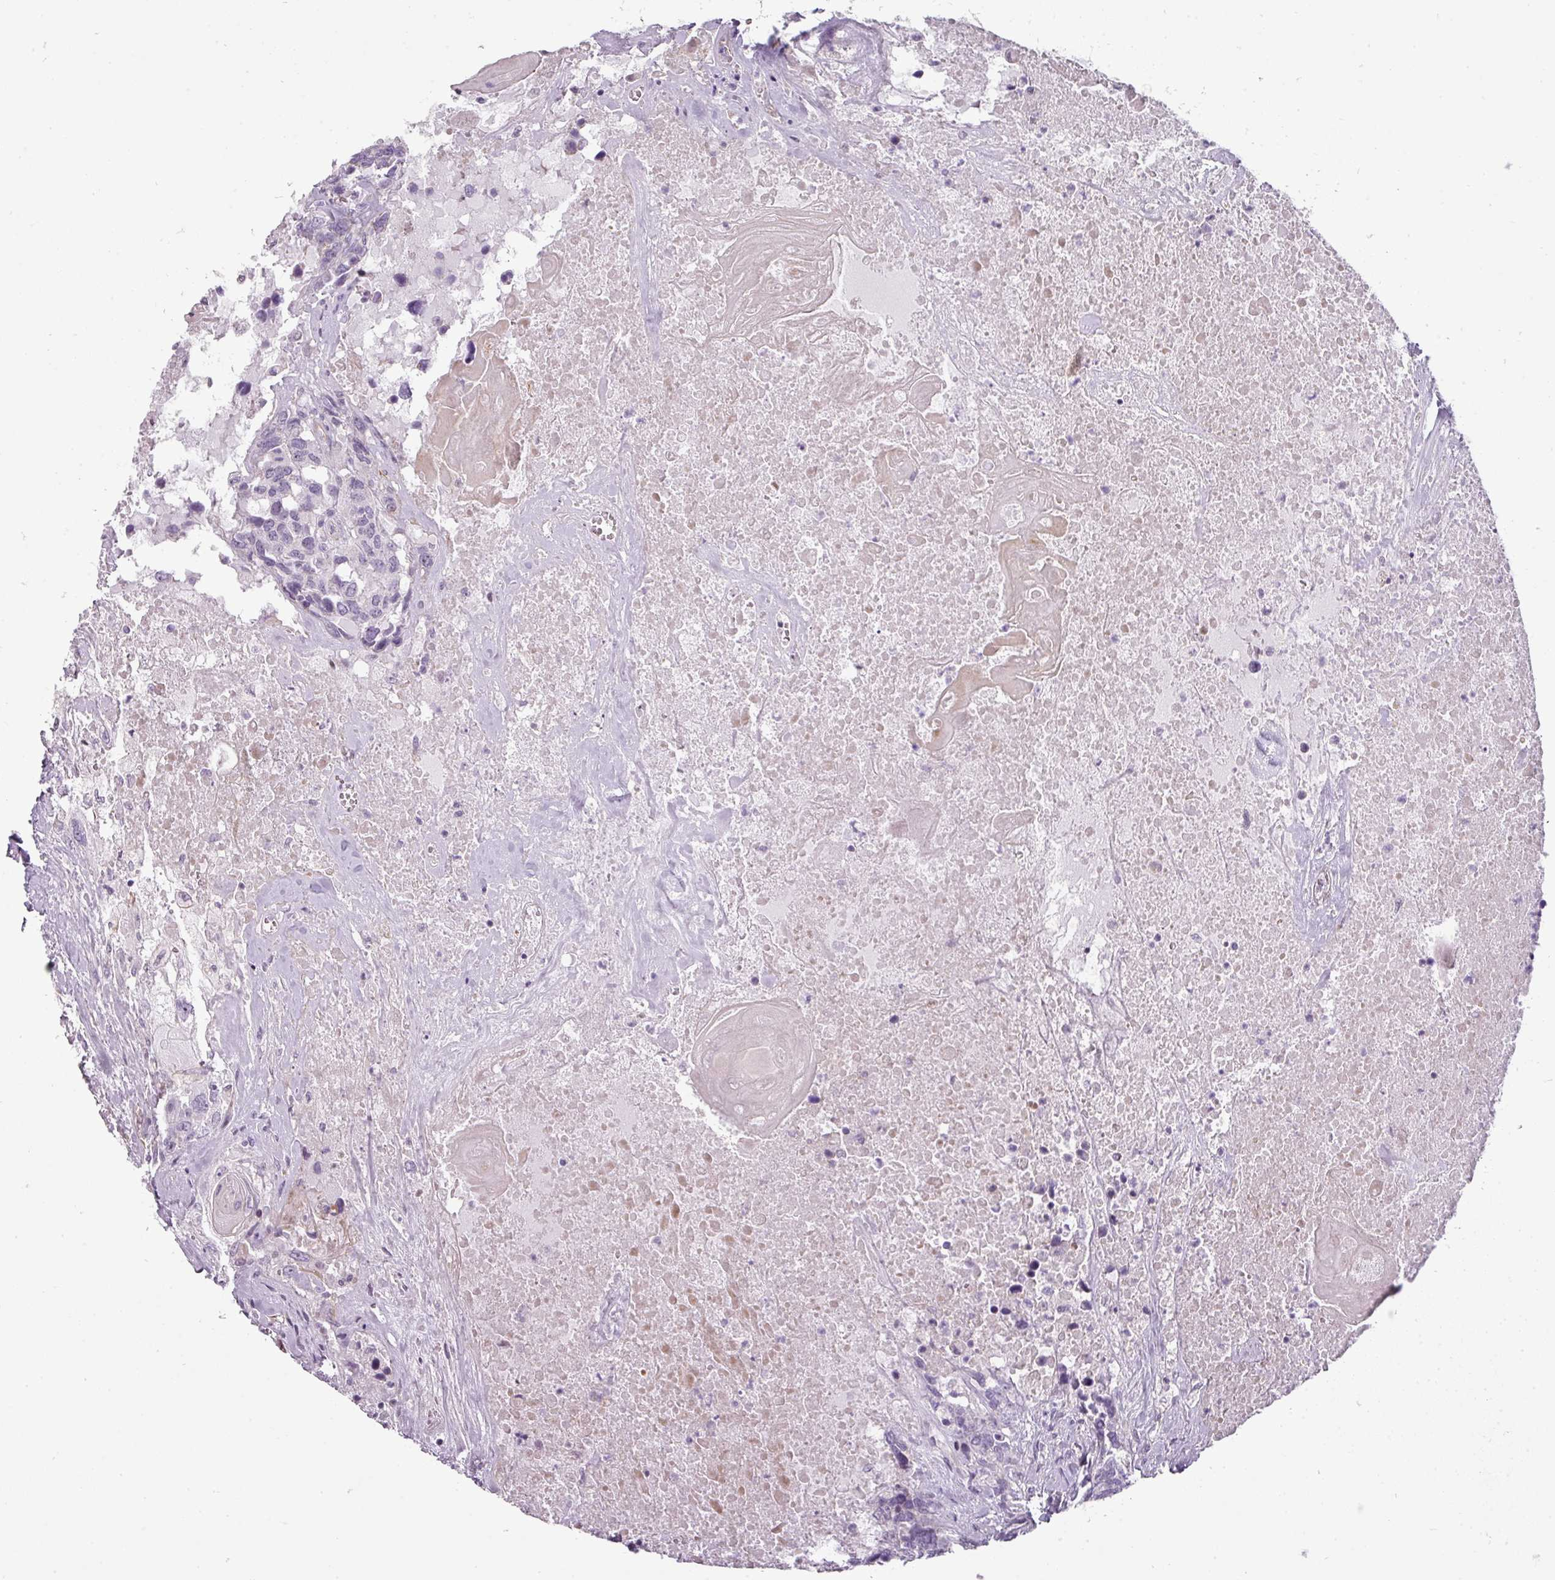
{"staining": {"intensity": "negative", "quantity": "none", "location": "none"}, "tissue": "head and neck cancer", "cell_type": "Tumor cells", "image_type": "cancer", "snomed": [{"axis": "morphology", "description": "Squamous cell carcinoma, NOS"}, {"axis": "topography", "description": "Head-Neck"}], "caption": "Head and neck cancer (squamous cell carcinoma) was stained to show a protein in brown. There is no significant positivity in tumor cells.", "gene": "CHRDL1", "patient": {"sex": "male", "age": 66}}